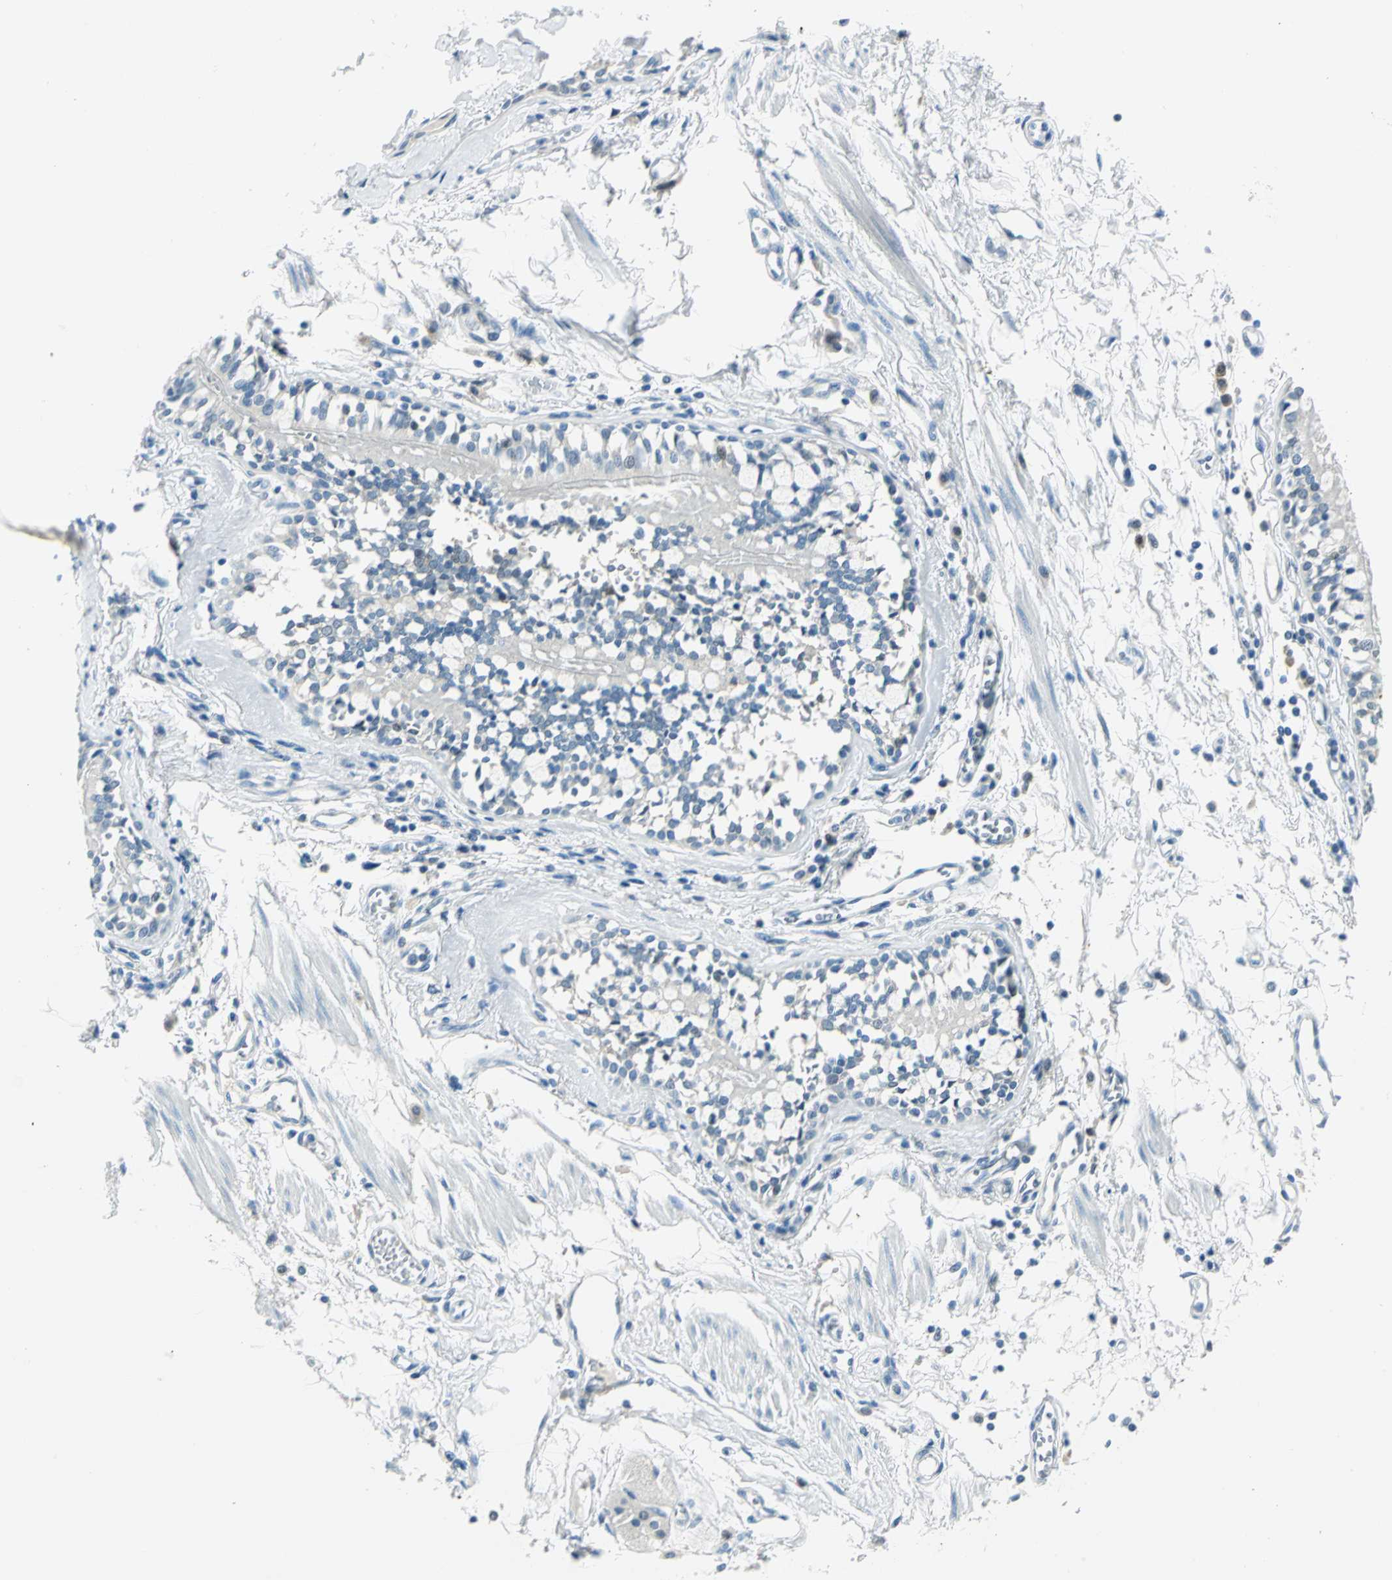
{"staining": {"intensity": "moderate", "quantity": ">75%", "location": "cytoplasmic/membranous,nuclear"}, "tissue": "bronchus", "cell_type": "Respiratory epithelial cells", "image_type": "normal", "snomed": [{"axis": "morphology", "description": "Normal tissue, NOS"}, {"axis": "topography", "description": "Bronchus"}, {"axis": "topography", "description": "Lung"}], "caption": "This image exhibits IHC staining of unremarkable bronchus, with medium moderate cytoplasmic/membranous,nuclear positivity in about >75% of respiratory epithelial cells.", "gene": "AKR1A1", "patient": {"sex": "female", "age": 56}}